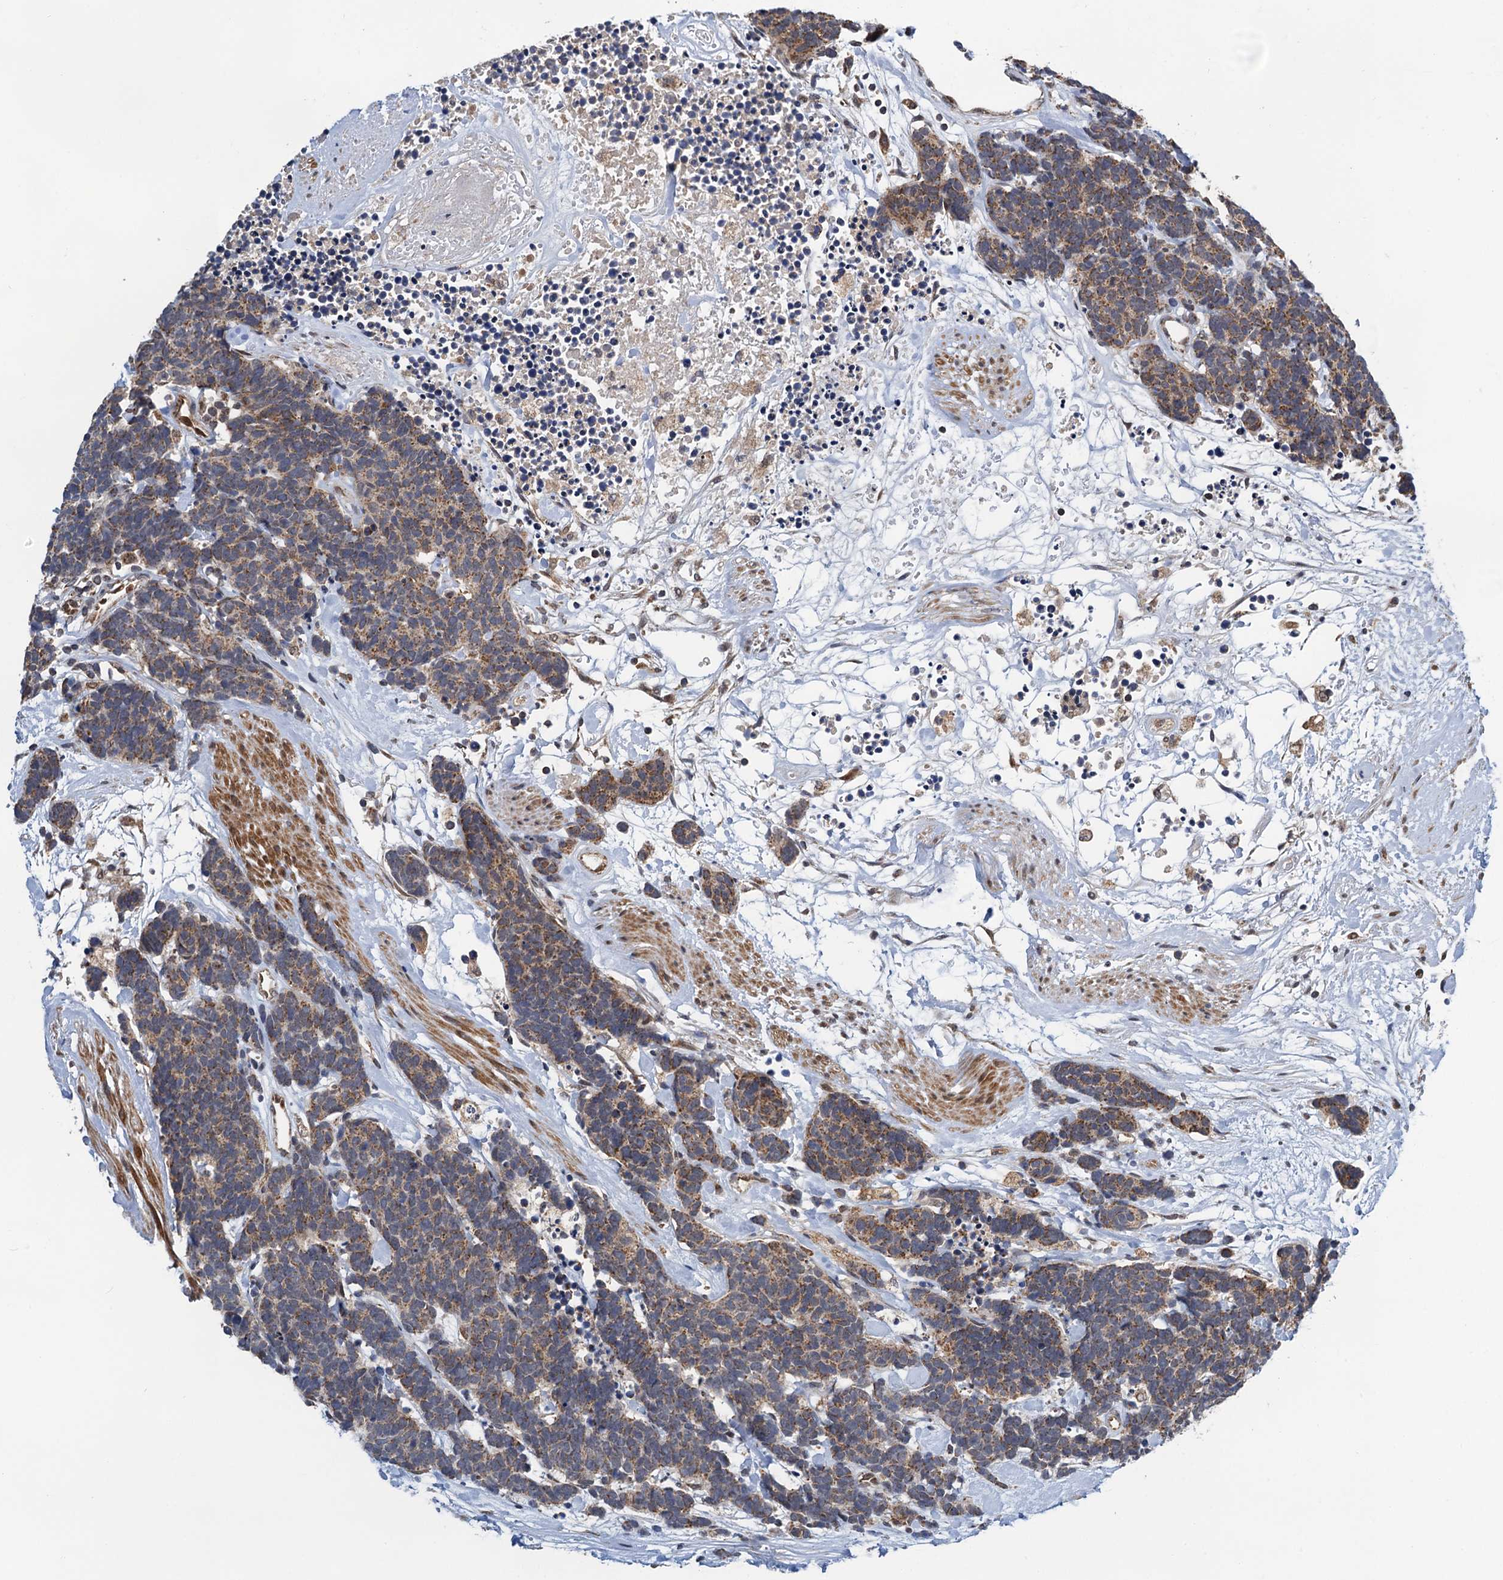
{"staining": {"intensity": "moderate", "quantity": ">75%", "location": "cytoplasmic/membranous"}, "tissue": "carcinoid", "cell_type": "Tumor cells", "image_type": "cancer", "snomed": [{"axis": "morphology", "description": "Carcinoma, NOS"}, {"axis": "morphology", "description": "Carcinoid, malignant, NOS"}, {"axis": "topography", "description": "Urinary bladder"}], "caption": "Malignant carcinoid stained with DAB (3,3'-diaminobenzidine) IHC displays medium levels of moderate cytoplasmic/membranous expression in approximately >75% of tumor cells.", "gene": "CMPK2", "patient": {"sex": "male", "age": 57}}